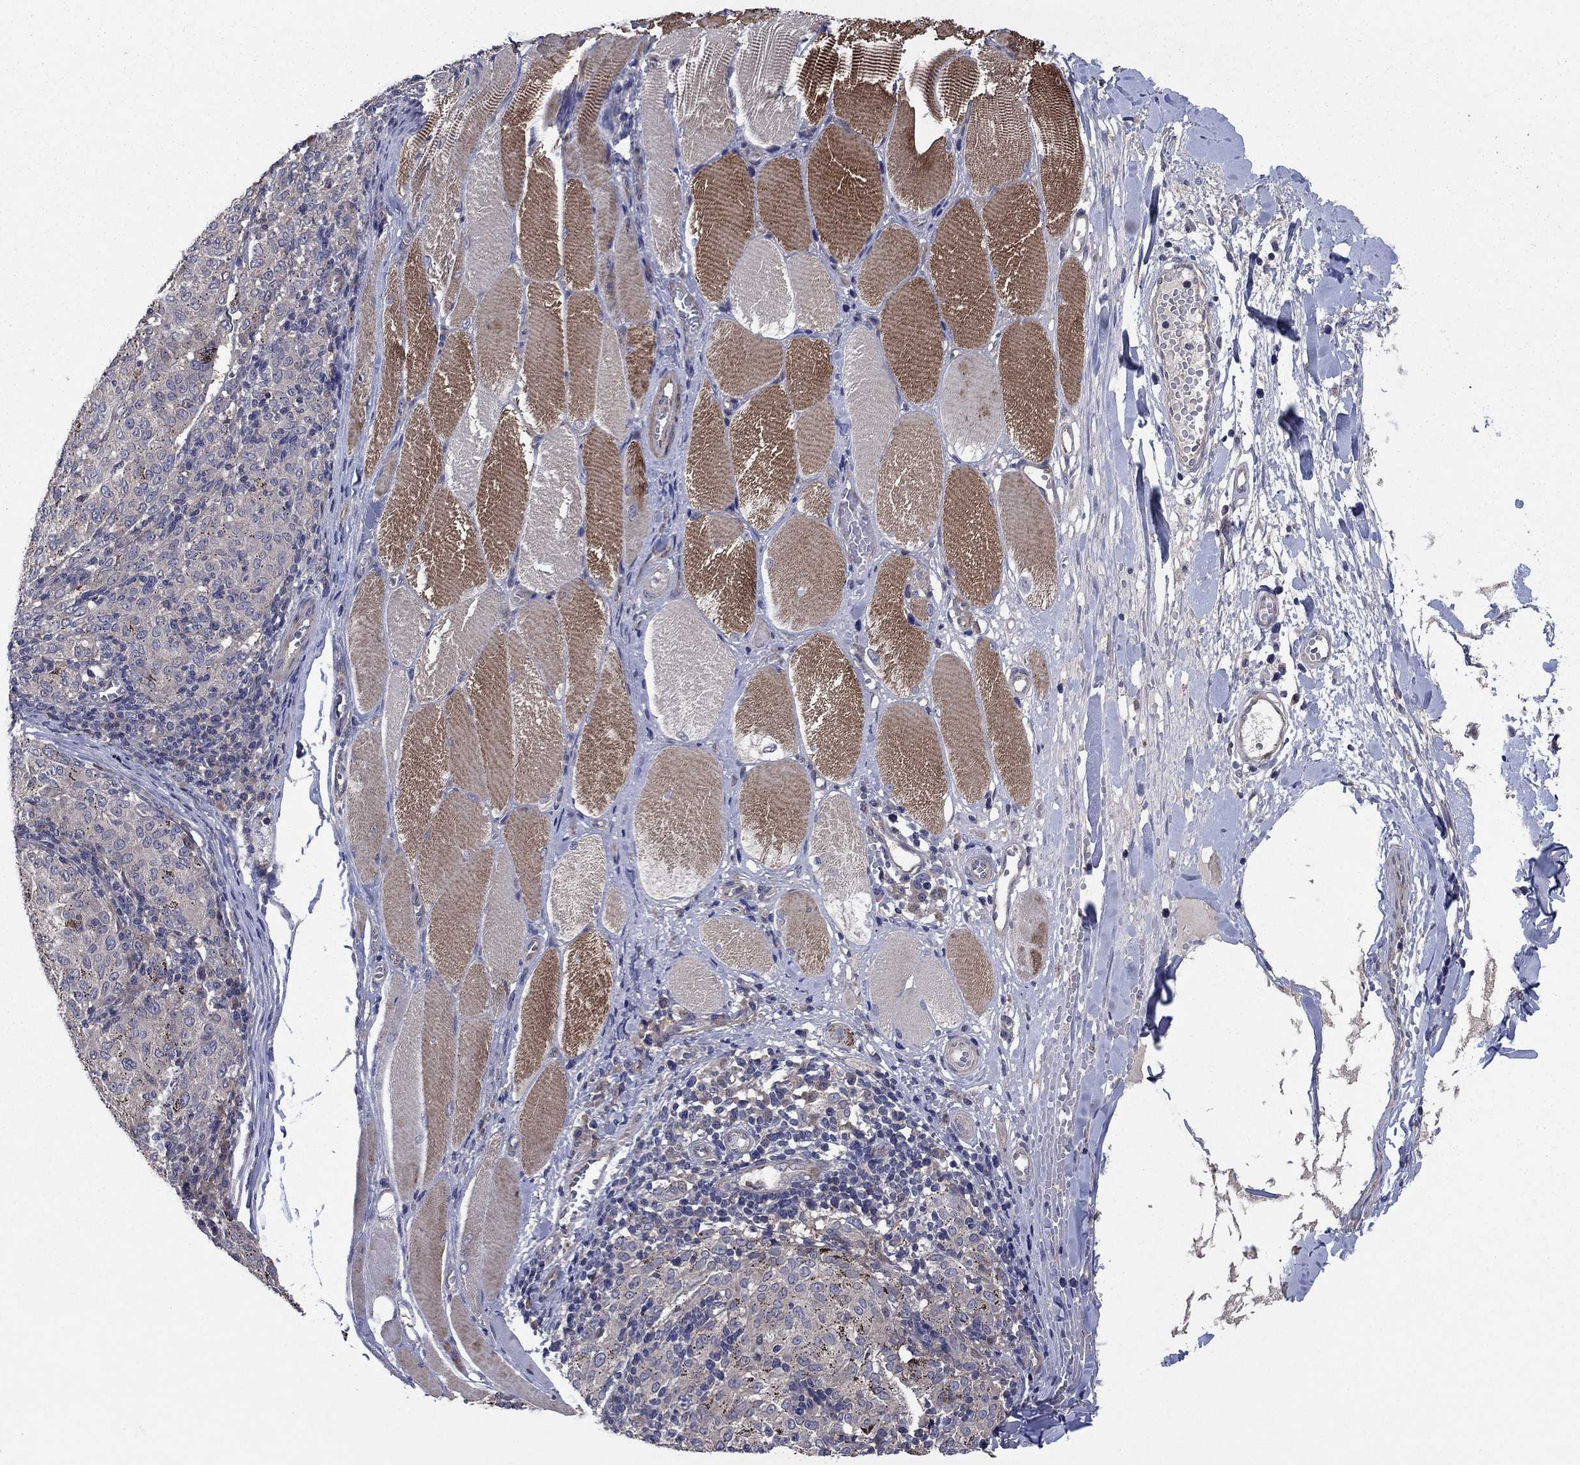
{"staining": {"intensity": "negative", "quantity": "none", "location": "none"}, "tissue": "melanoma", "cell_type": "Tumor cells", "image_type": "cancer", "snomed": [{"axis": "morphology", "description": "Malignant melanoma, NOS"}, {"axis": "topography", "description": "Skin"}], "caption": "Photomicrograph shows no significant protein positivity in tumor cells of malignant melanoma.", "gene": "MSRB1", "patient": {"sex": "female", "age": 72}}